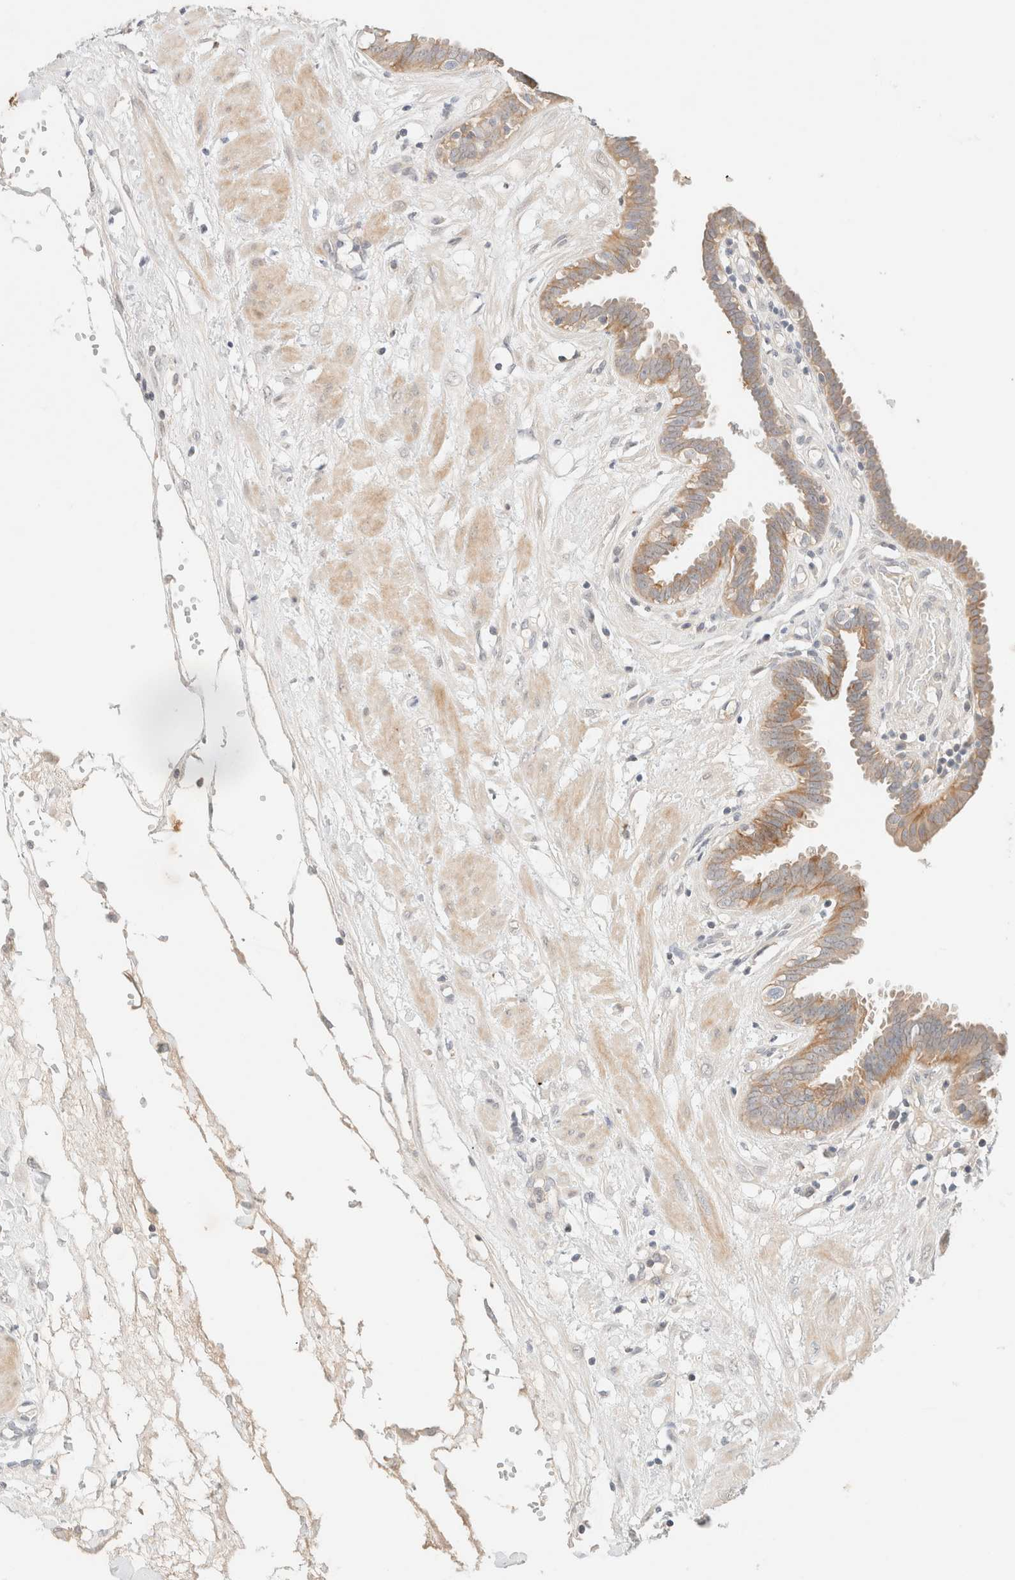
{"staining": {"intensity": "moderate", "quantity": "<25%", "location": "cytoplasmic/membranous"}, "tissue": "fallopian tube", "cell_type": "Glandular cells", "image_type": "normal", "snomed": [{"axis": "morphology", "description": "Normal tissue, NOS"}, {"axis": "topography", "description": "Fallopian tube"}, {"axis": "topography", "description": "Placenta"}], "caption": "High-power microscopy captured an IHC histopathology image of normal fallopian tube, revealing moderate cytoplasmic/membranous expression in approximately <25% of glandular cells. Immunohistochemistry stains the protein of interest in brown and the nuclei are stained blue.", "gene": "SGSM2", "patient": {"sex": "female", "age": 32}}